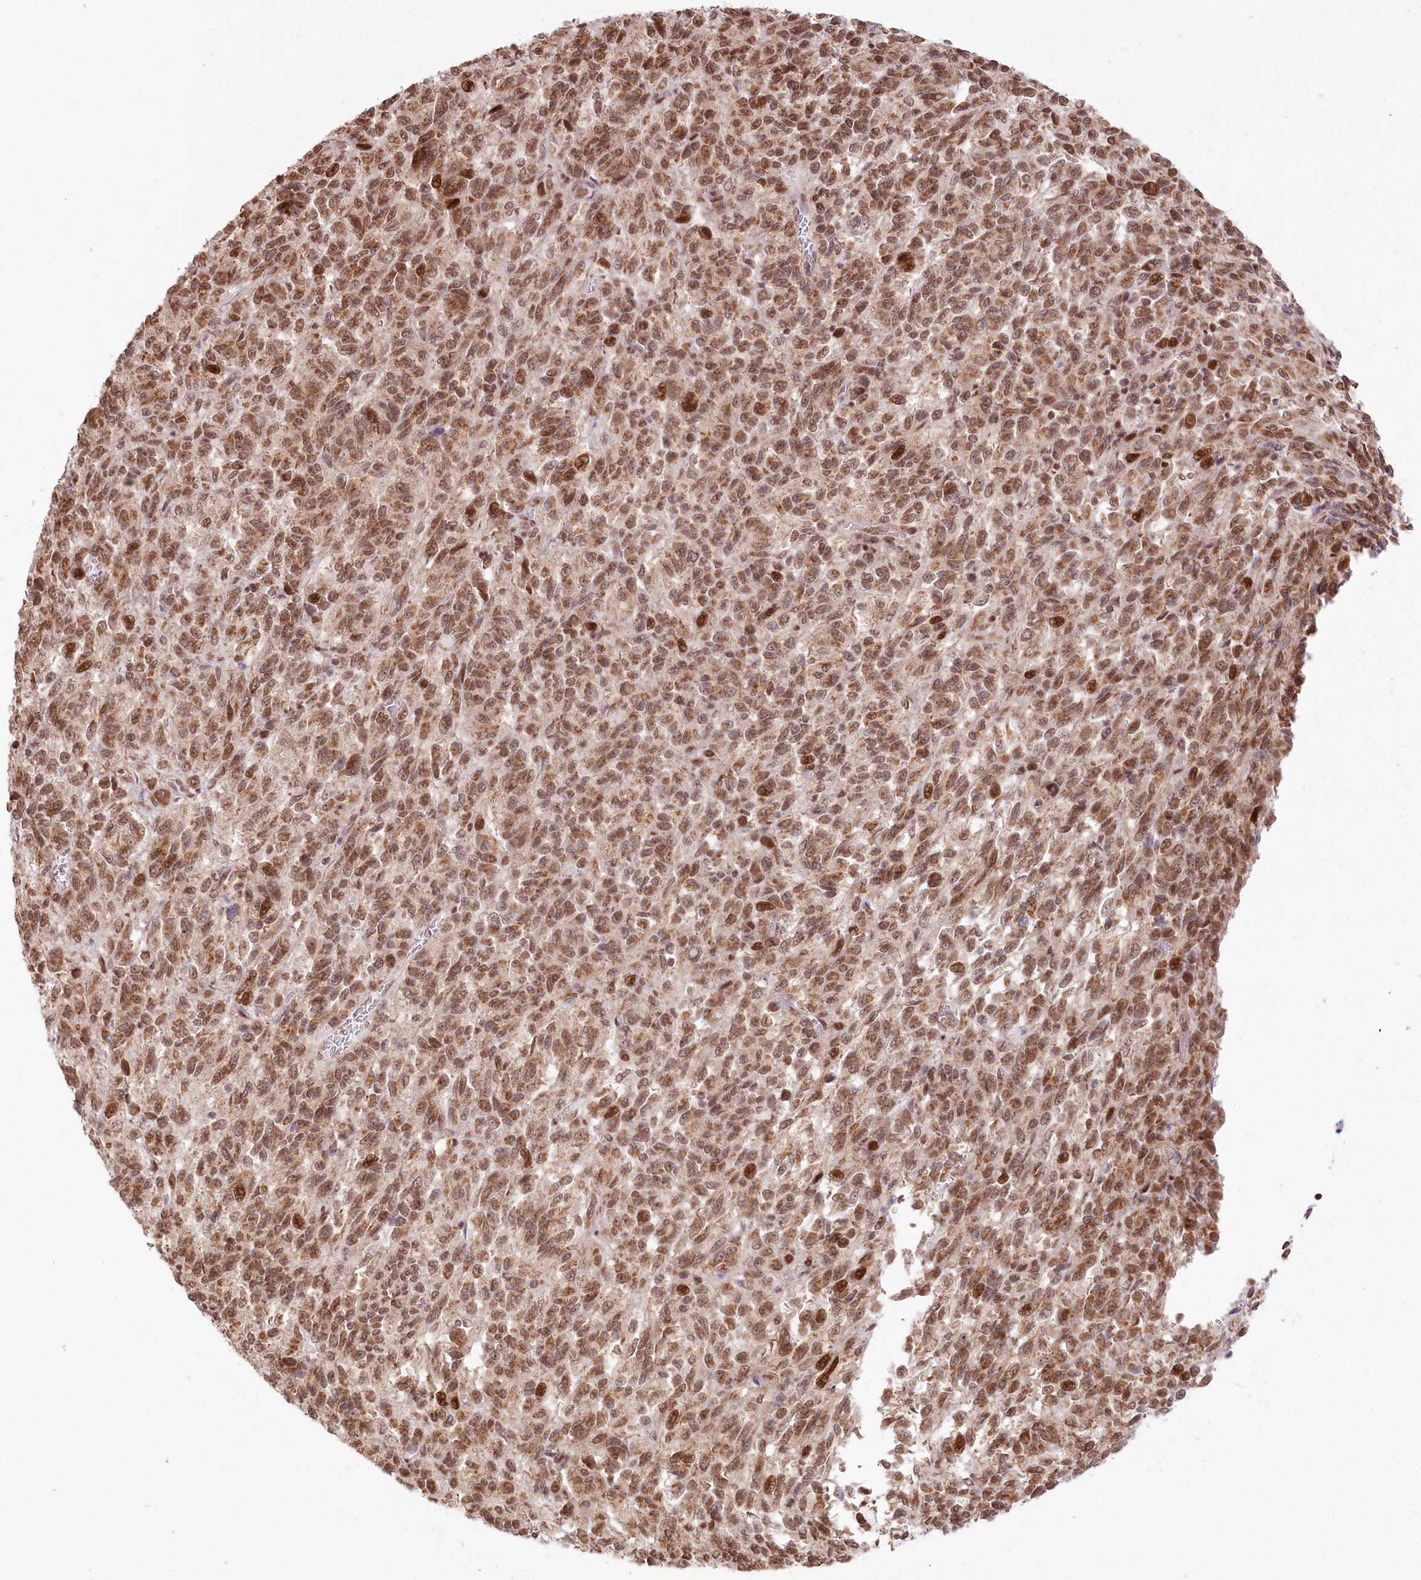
{"staining": {"intensity": "strong", "quantity": ">75%", "location": "cytoplasmic/membranous,nuclear"}, "tissue": "melanoma", "cell_type": "Tumor cells", "image_type": "cancer", "snomed": [{"axis": "morphology", "description": "Malignant melanoma, Metastatic site"}, {"axis": "topography", "description": "Lung"}], "caption": "Human malignant melanoma (metastatic site) stained with a brown dye demonstrates strong cytoplasmic/membranous and nuclear positive staining in approximately >75% of tumor cells.", "gene": "PYURF", "patient": {"sex": "male", "age": 64}}